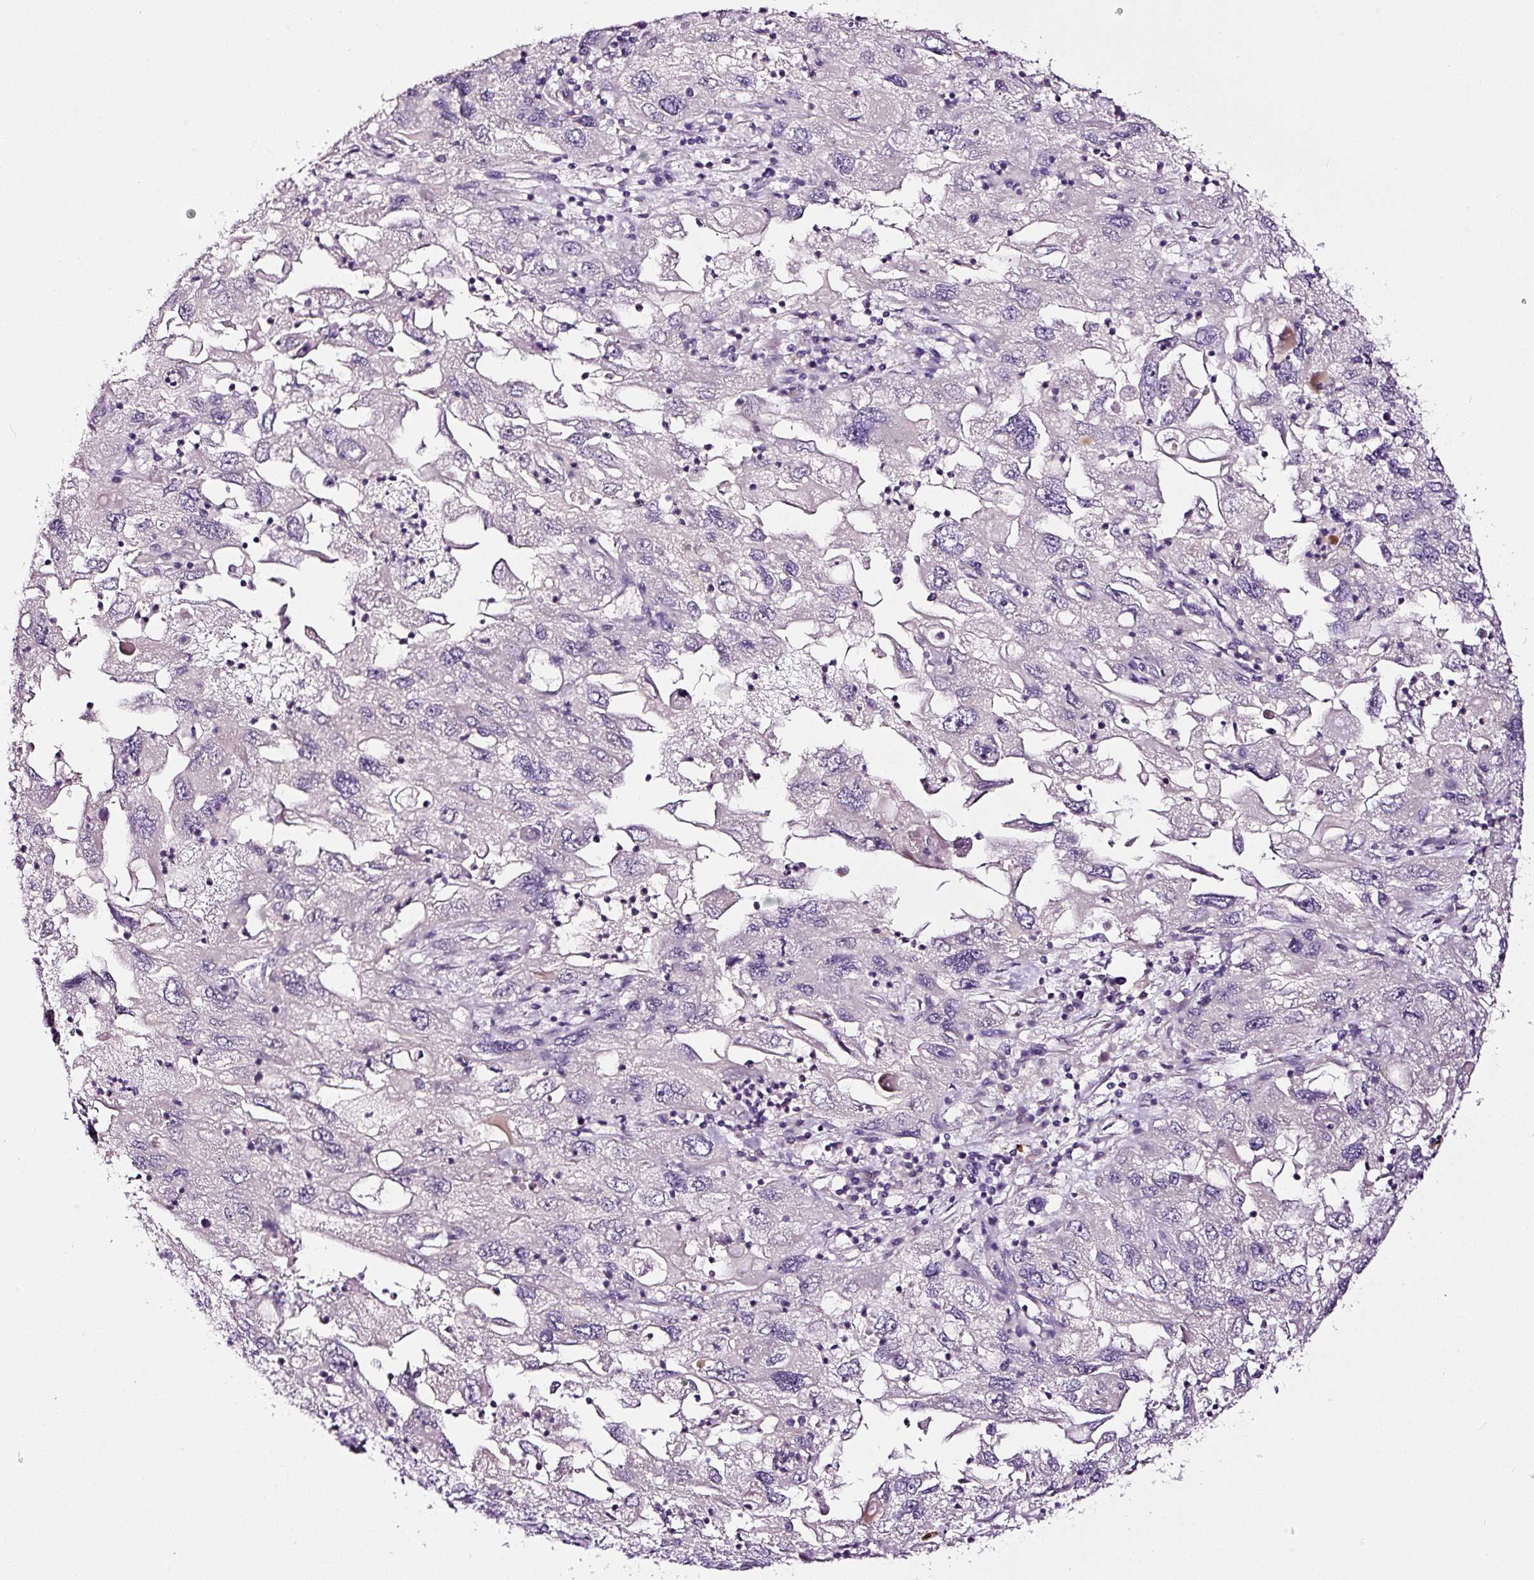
{"staining": {"intensity": "negative", "quantity": "none", "location": "none"}, "tissue": "endometrial cancer", "cell_type": "Tumor cells", "image_type": "cancer", "snomed": [{"axis": "morphology", "description": "Adenocarcinoma, NOS"}, {"axis": "topography", "description": "Endometrium"}], "caption": "Image shows no protein positivity in tumor cells of adenocarcinoma (endometrial) tissue.", "gene": "LAMP3", "patient": {"sex": "female", "age": 49}}